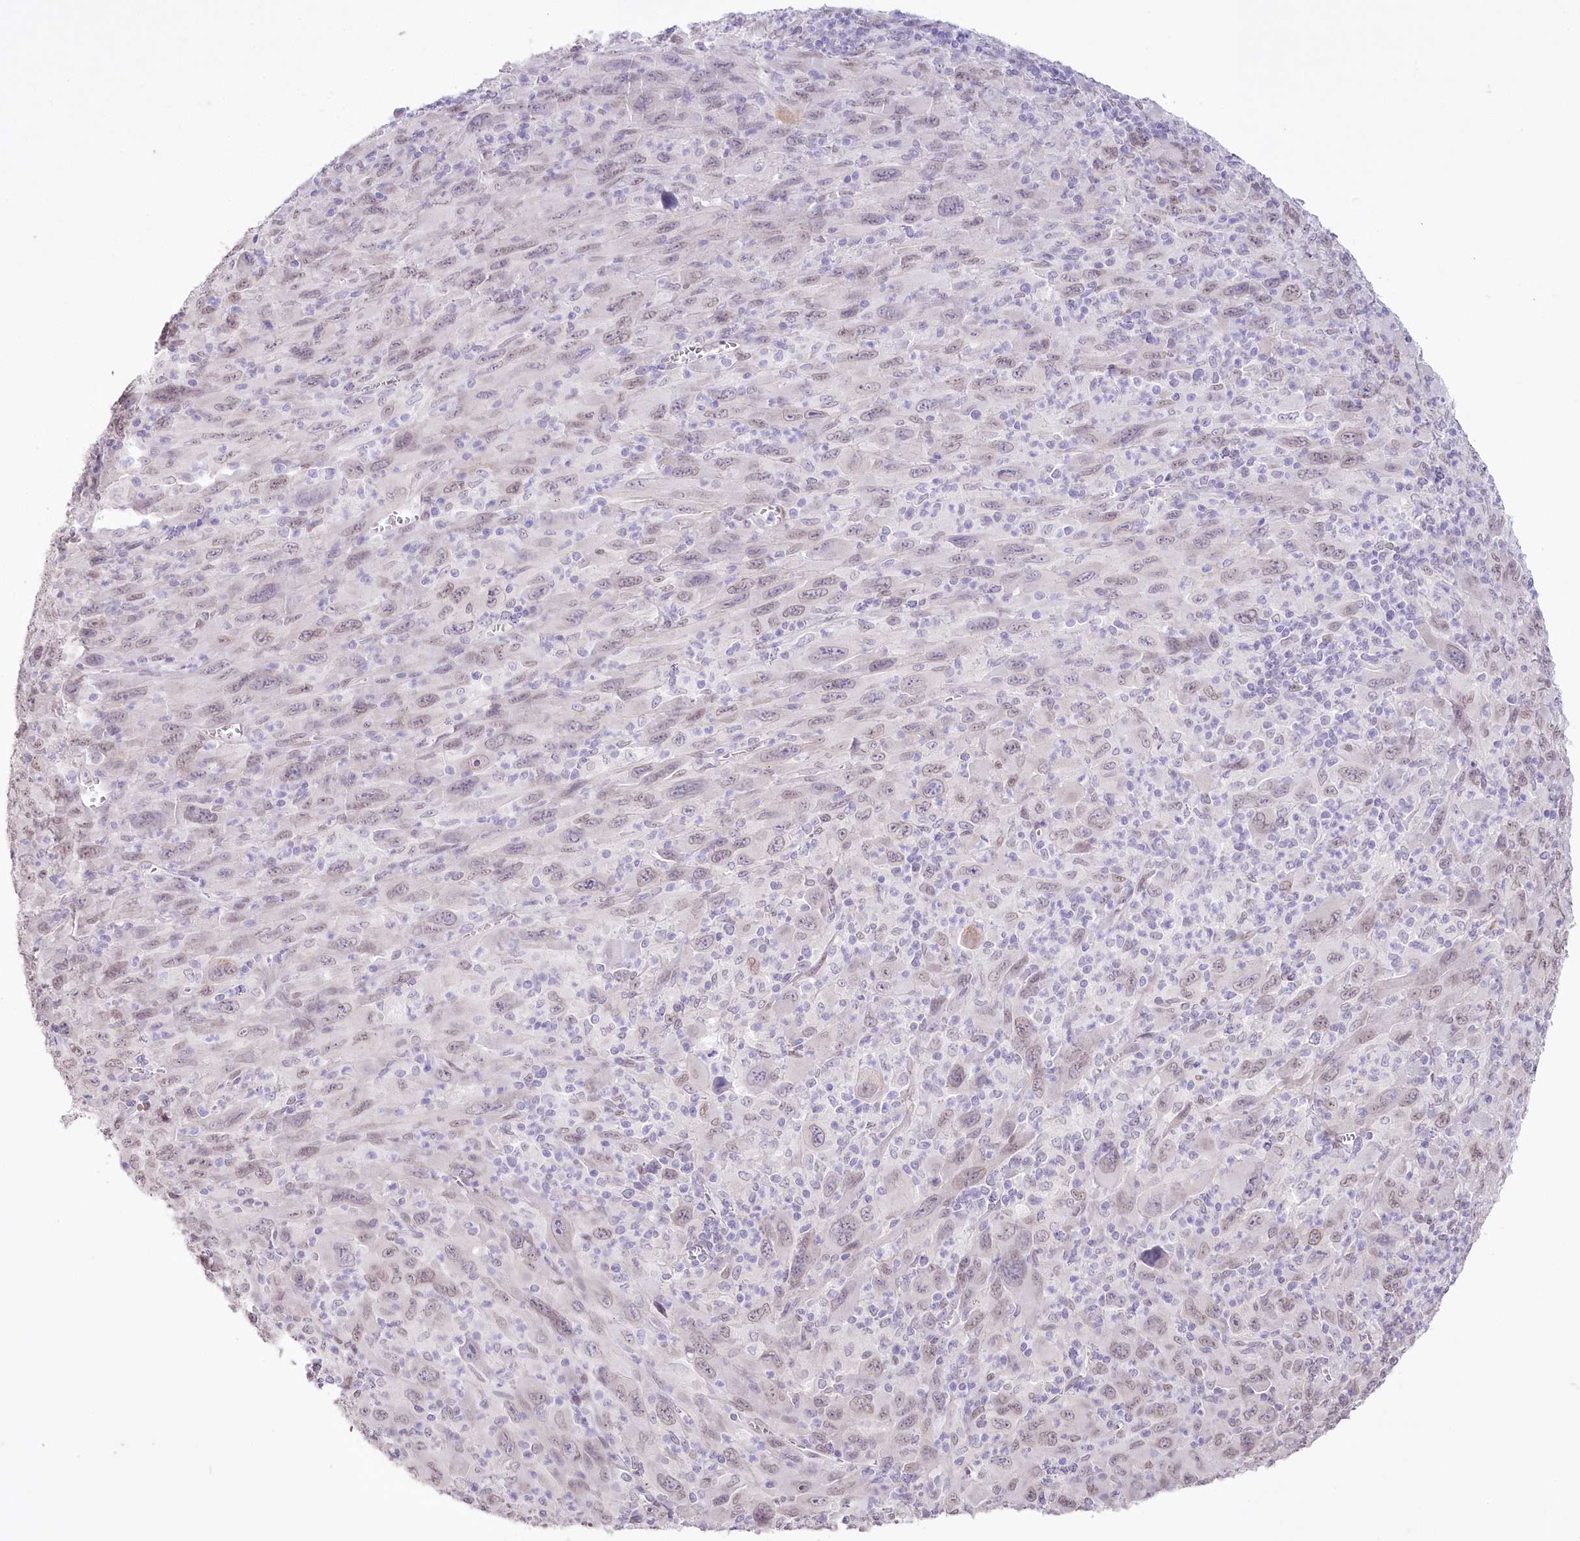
{"staining": {"intensity": "weak", "quantity": ">75%", "location": "nuclear"}, "tissue": "melanoma", "cell_type": "Tumor cells", "image_type": "cancer", "snomed": [{"axis": "morphology", "description": "Malignant melanoma, Metastatic site"}, {"axis": "topography", "description": "Skin"}], "caption": "The histopathology image reveals a brown stain indicating the presence of a protein in the nuclear of tumor cells in melanoma.", "gene": "SLC39A10", "patient": {"sex": "female", "age": 56}}